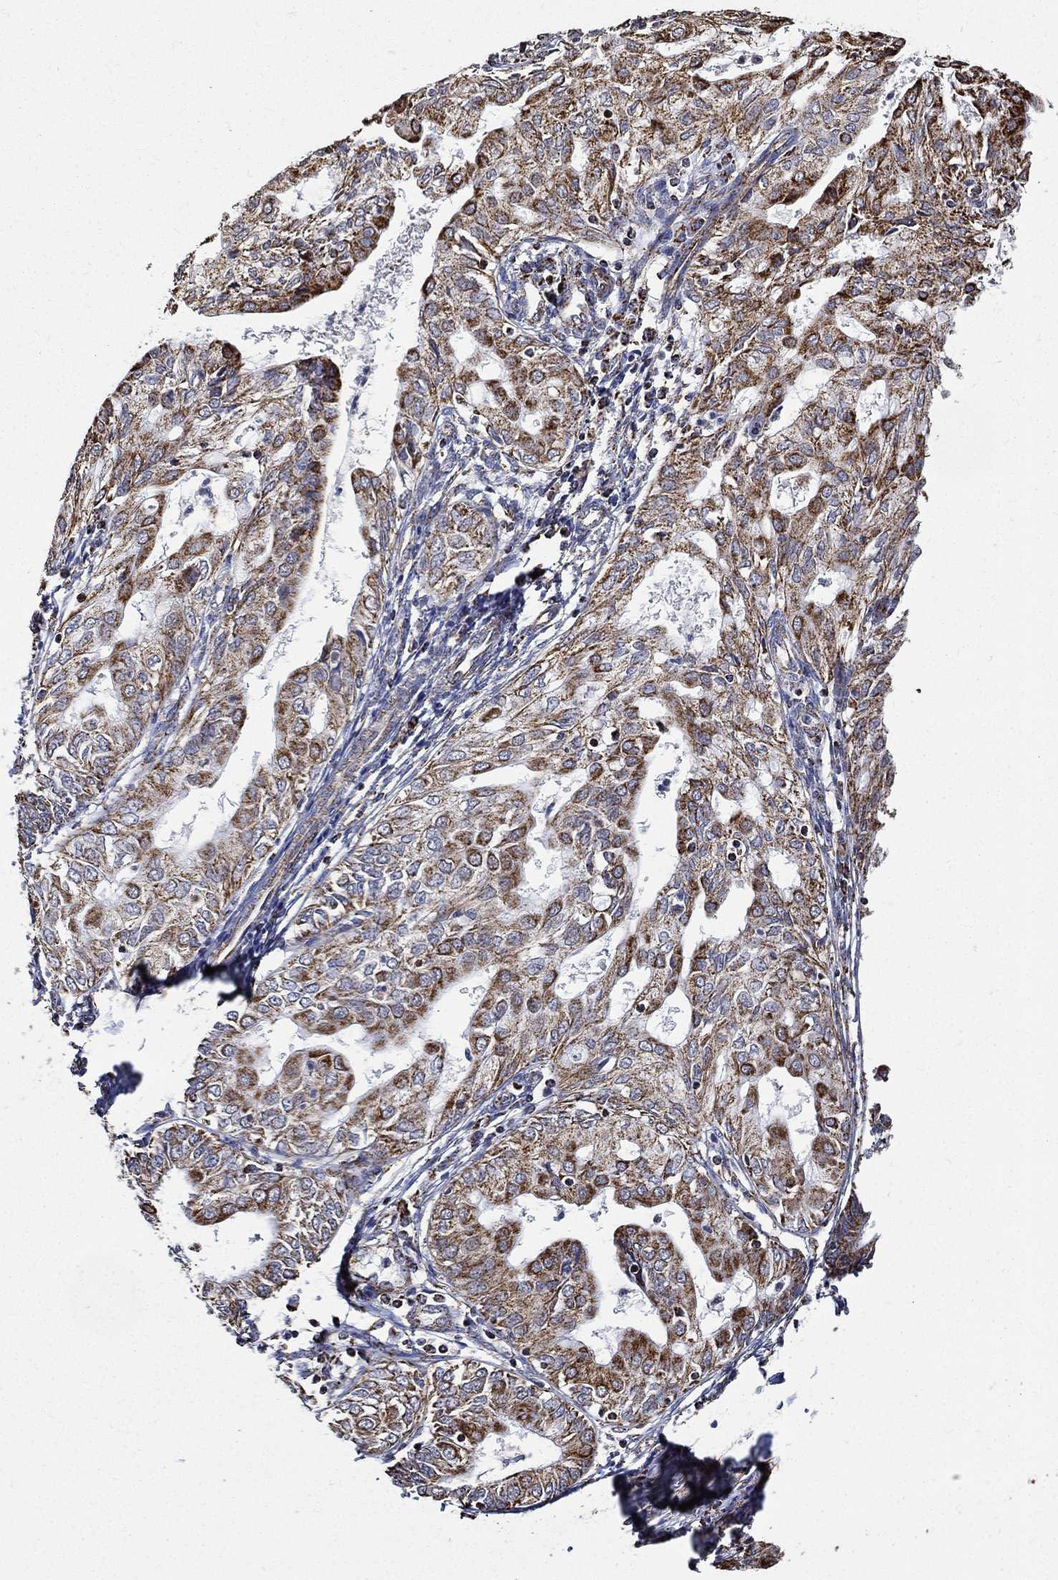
{"staining": {"intensity": "strong", "quantity": ">75%", "location": "cytoplasmic/membranous"}, "tissue": "endometrial cancer", "cell_type": "Tumor cells", "image_type": "cancer", "snomed": [{"axis": "morphology", "description": "Adenocarcinoma, NOS"}, {"axis": "topography", "description": "Endometrium"}], "caption": "IHC (DAB (3,3'-diaminobenzidine)) staining of human endometrial adenocarcinoma shows strong cytoplasmic/membranous protein expression in about >75% of tumor cells.", "gene": "NDUFAB1", "patient": {"sex": "female", "age": 68}}